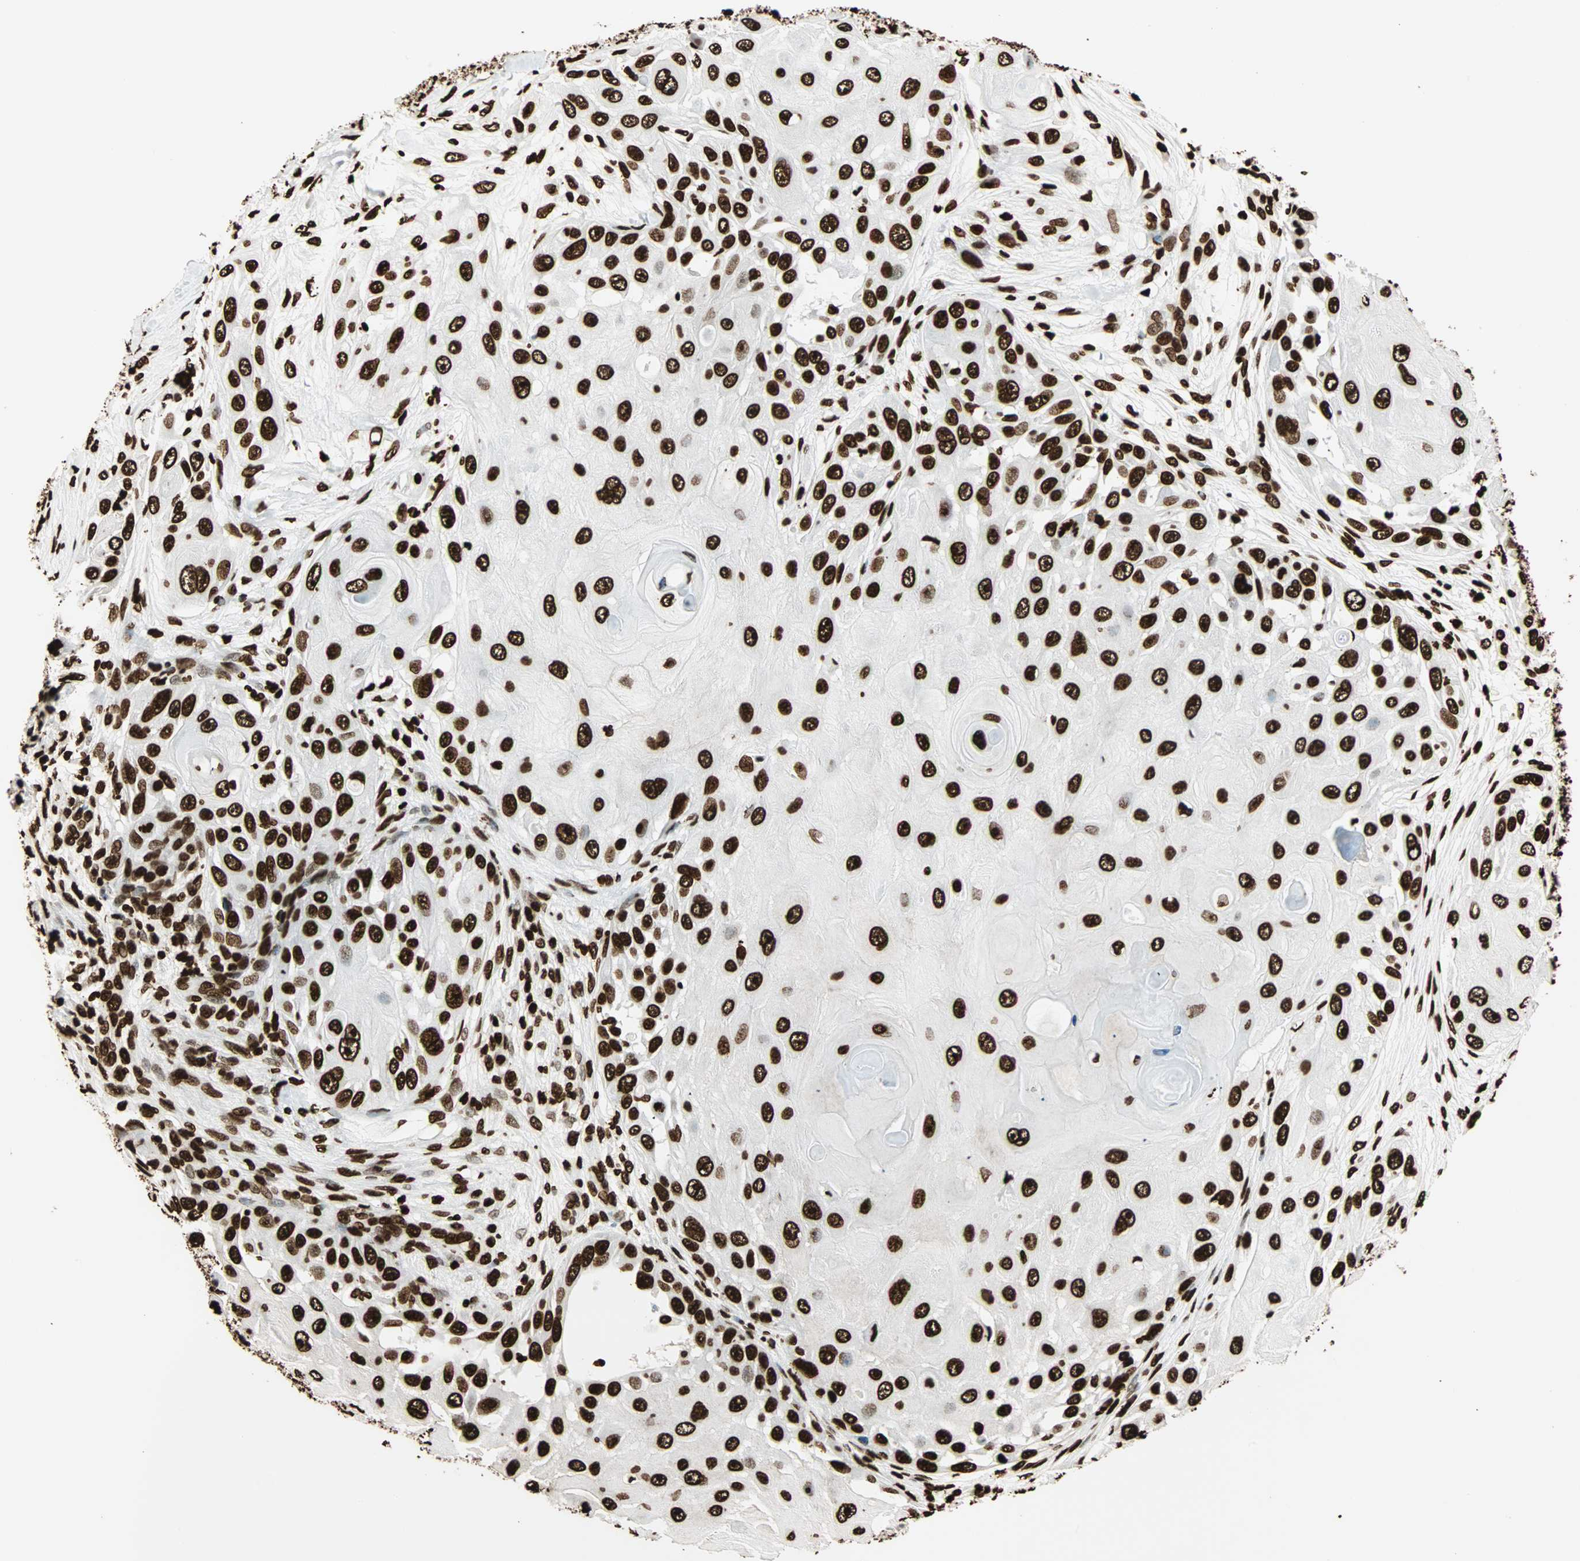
{"staining": {"intensity": "strong", "quantity": ">75%", "location": "nuclear"}, "tissue": "skin cancer", "cell_type": "Tumor cells", "image_type": "cancer", "snomed": [{"axis": "morphology", "description": "Squamous cell carcinoma, NOS"}, {"axis": "topography", "description": "Skin"}], "caption": "Human skin cancer stained with a brown dye displays strong nuclear positive expression in about >75% of tumor cells.", "gene": "GLI2", "patient": {"sex": "female", "age": 44}}